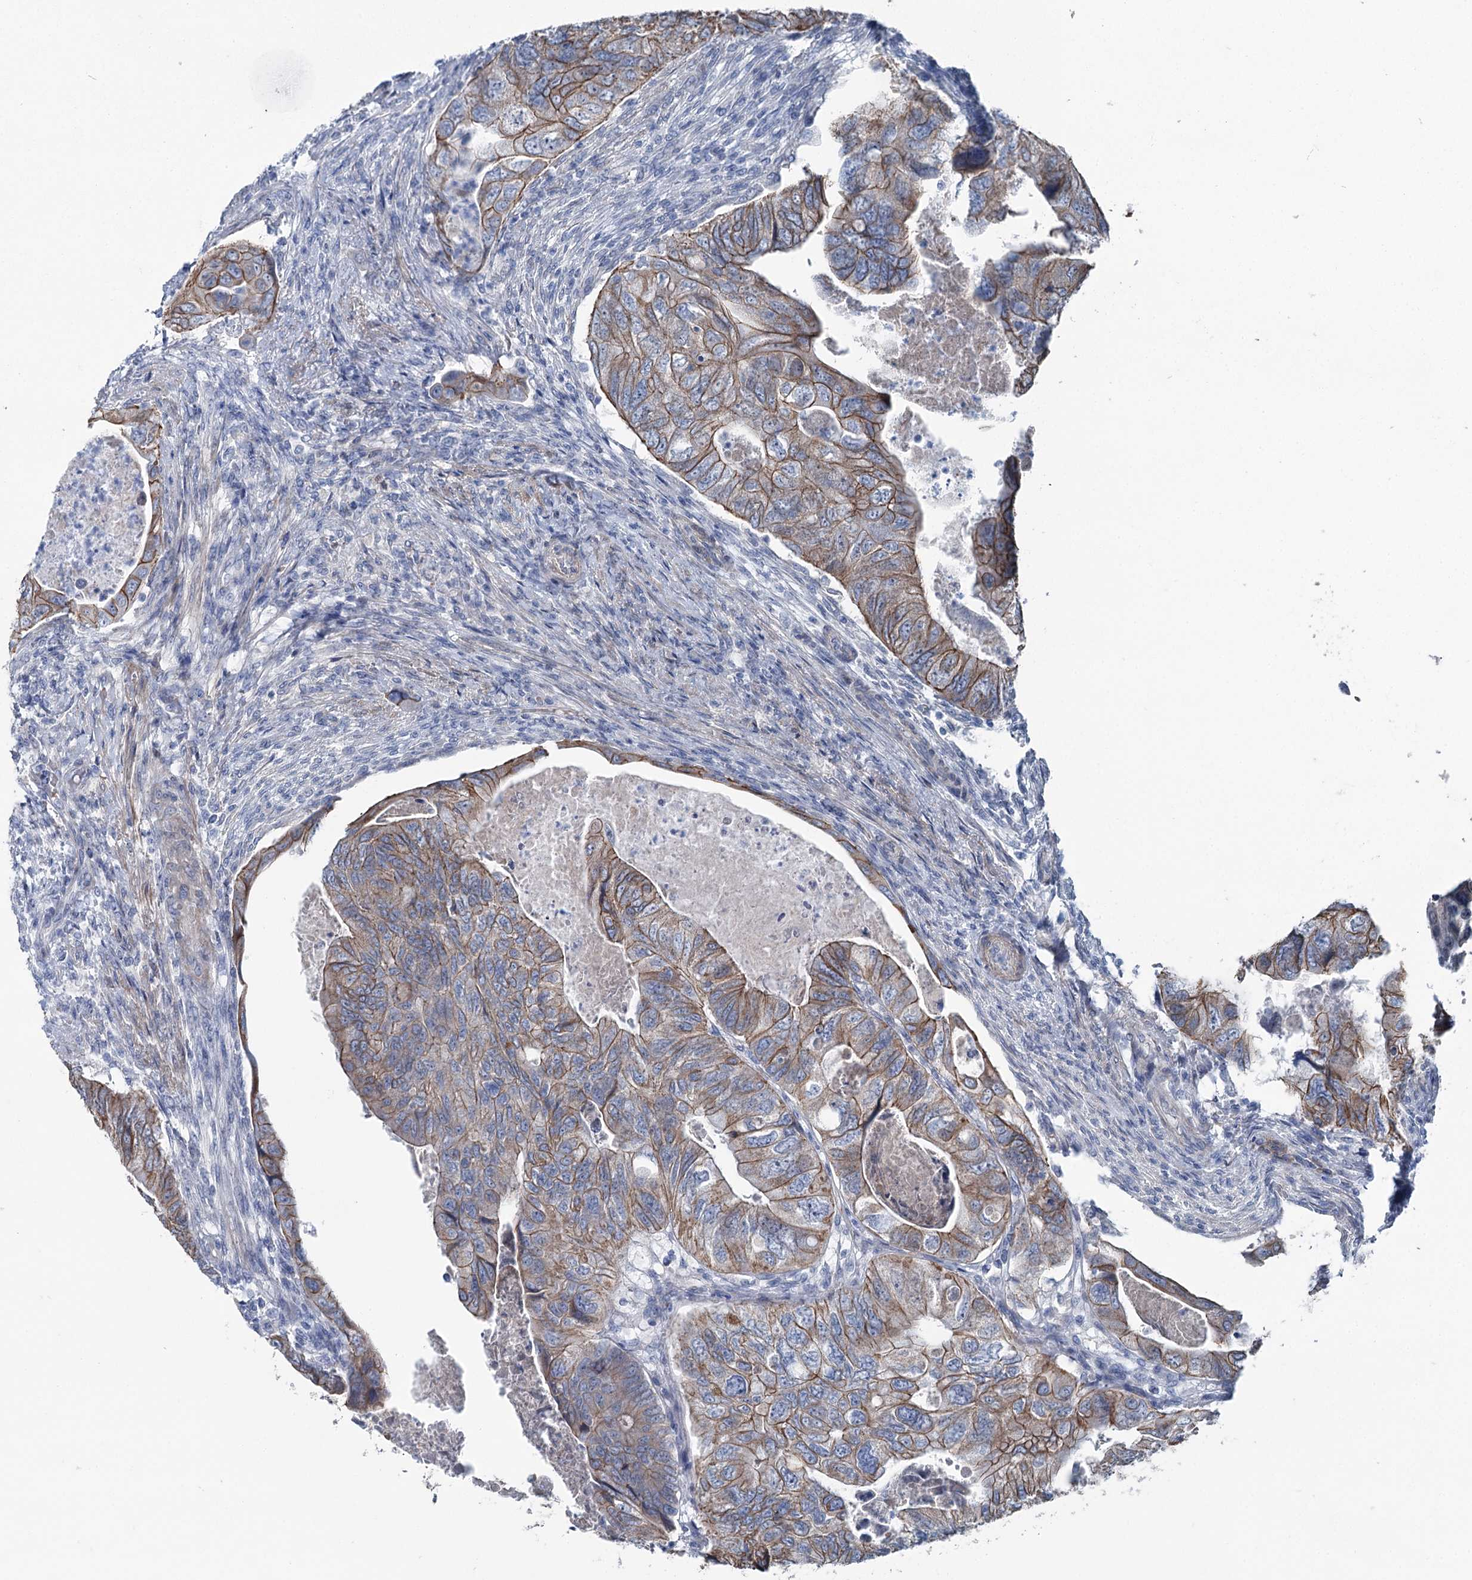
{"staining": {"intensity": "moderate", "quantity": ">75%", "location": "cytoplasmic/membranous"}, "tissue": "colorectal cancer", "cell_type": "Tumor cells", "image_type": "cancer", "snomed": [{"axis": "morphology", "description": "Adenocarcinoma, NOS"}, {"axis": "topography", "description": "Rectum"}], "caption": "High-magnification brightfield microscopy of adenocarcinoma (colorectal) stained with DAB (3,3'-diaminobenzidine) (brown) and counterstained with hematoxylin (blue). tumor cells exhibit moderate cytoplasmic/membranous staining is appreciated in approximately>75% of cells.", "gene": "FAM120B", "patient": {"sex": "male", "age": 63}}